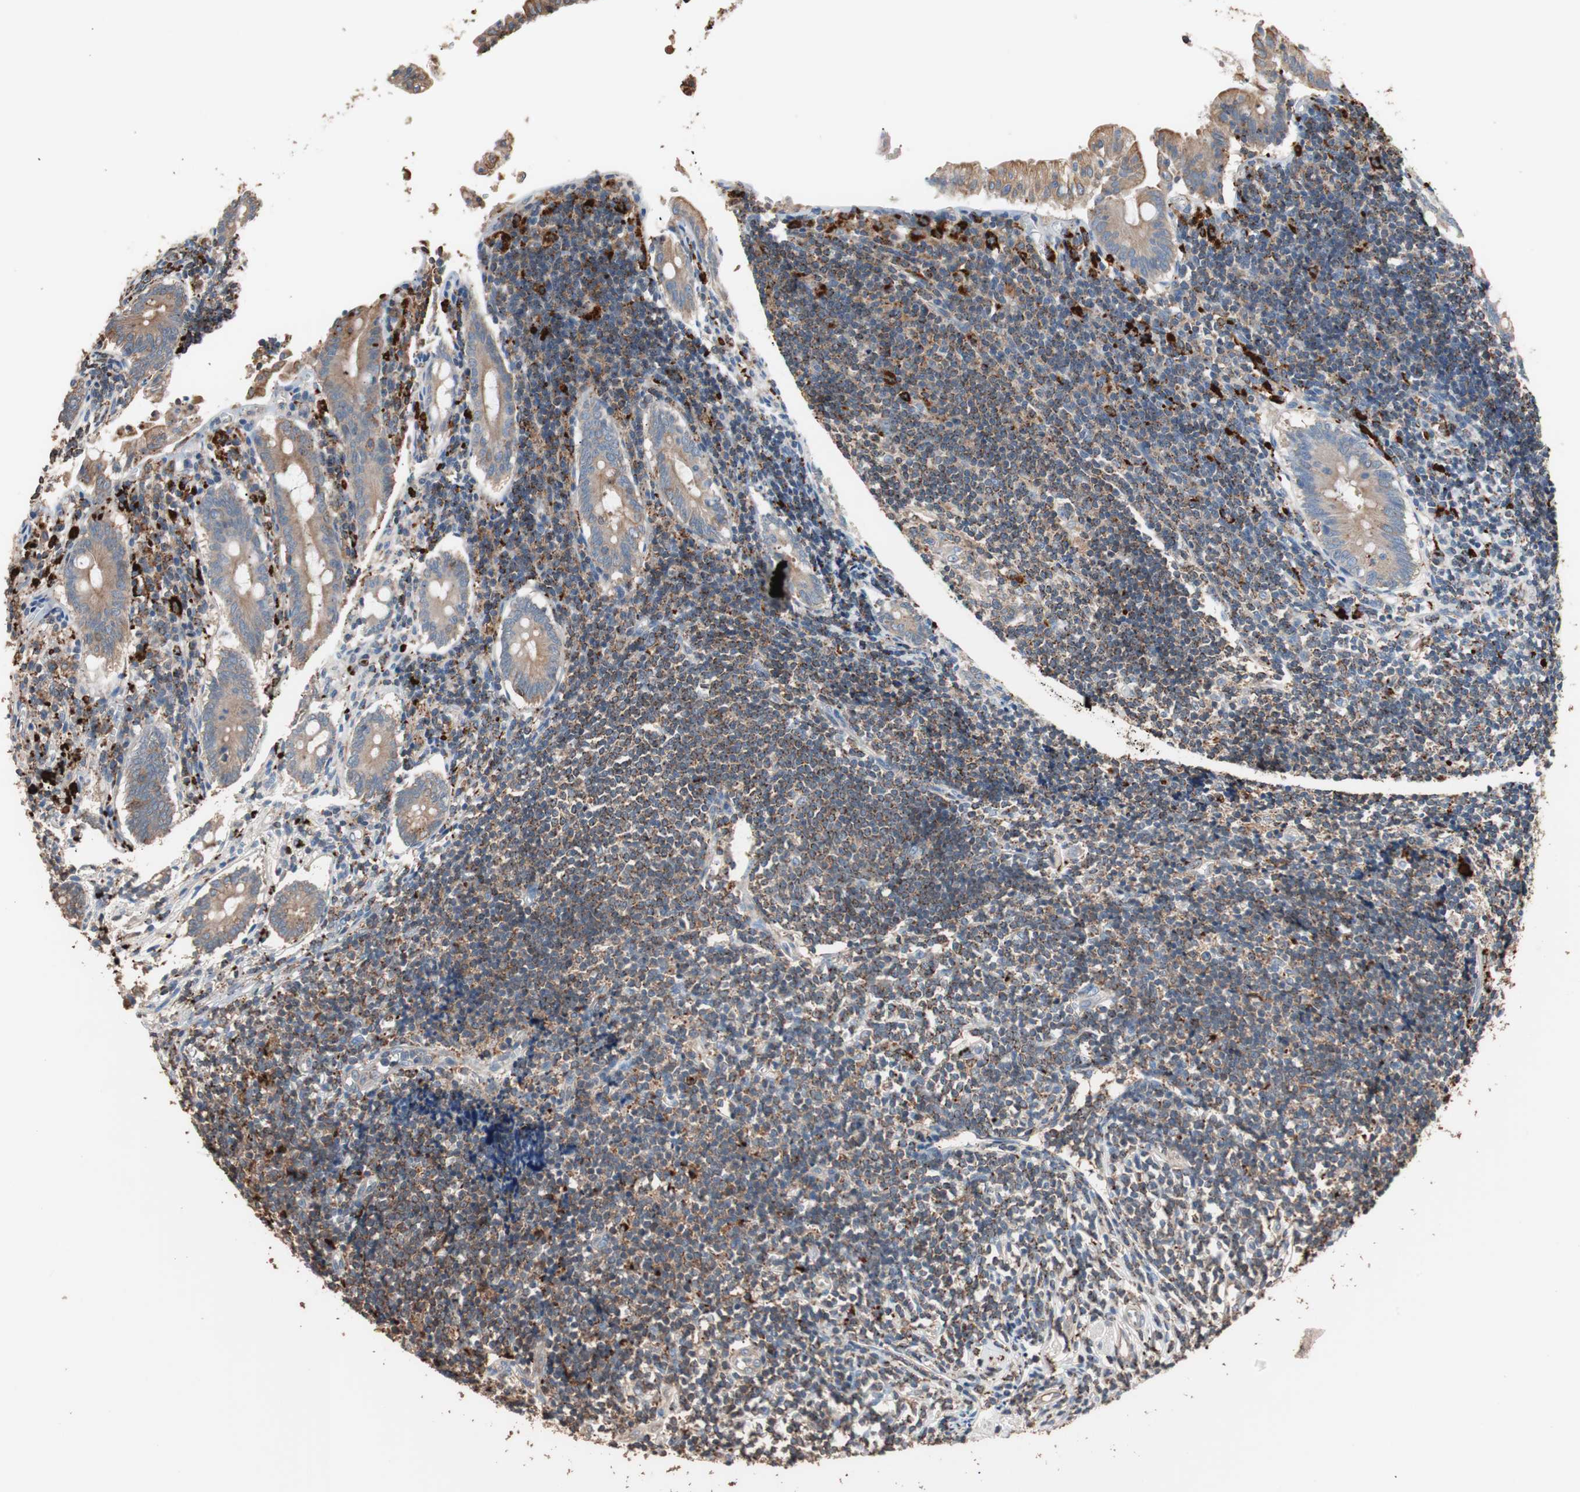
{"staining": {"intensity": "moderate", "quantity": ">75%", "location": "cytoplasmic/membranous"}, "tissue": "appendix", "cell_type": "Glandular cells", "image_type": "normal", "snomed": [{"axis": "morphology", "description": "Normal tissue, NOS"}, {"axis": "topography", "description": "Appendix"}], "caption": "A brown stain labels moderate cytoplasmic/membranous positivity of a protein in glandular cells of benign human appendix. (DAB IHC, brown staining for protein, blue staining for nuclei).", "gene": "CCT3", "patient": {"sex": "female", "age": 50}}